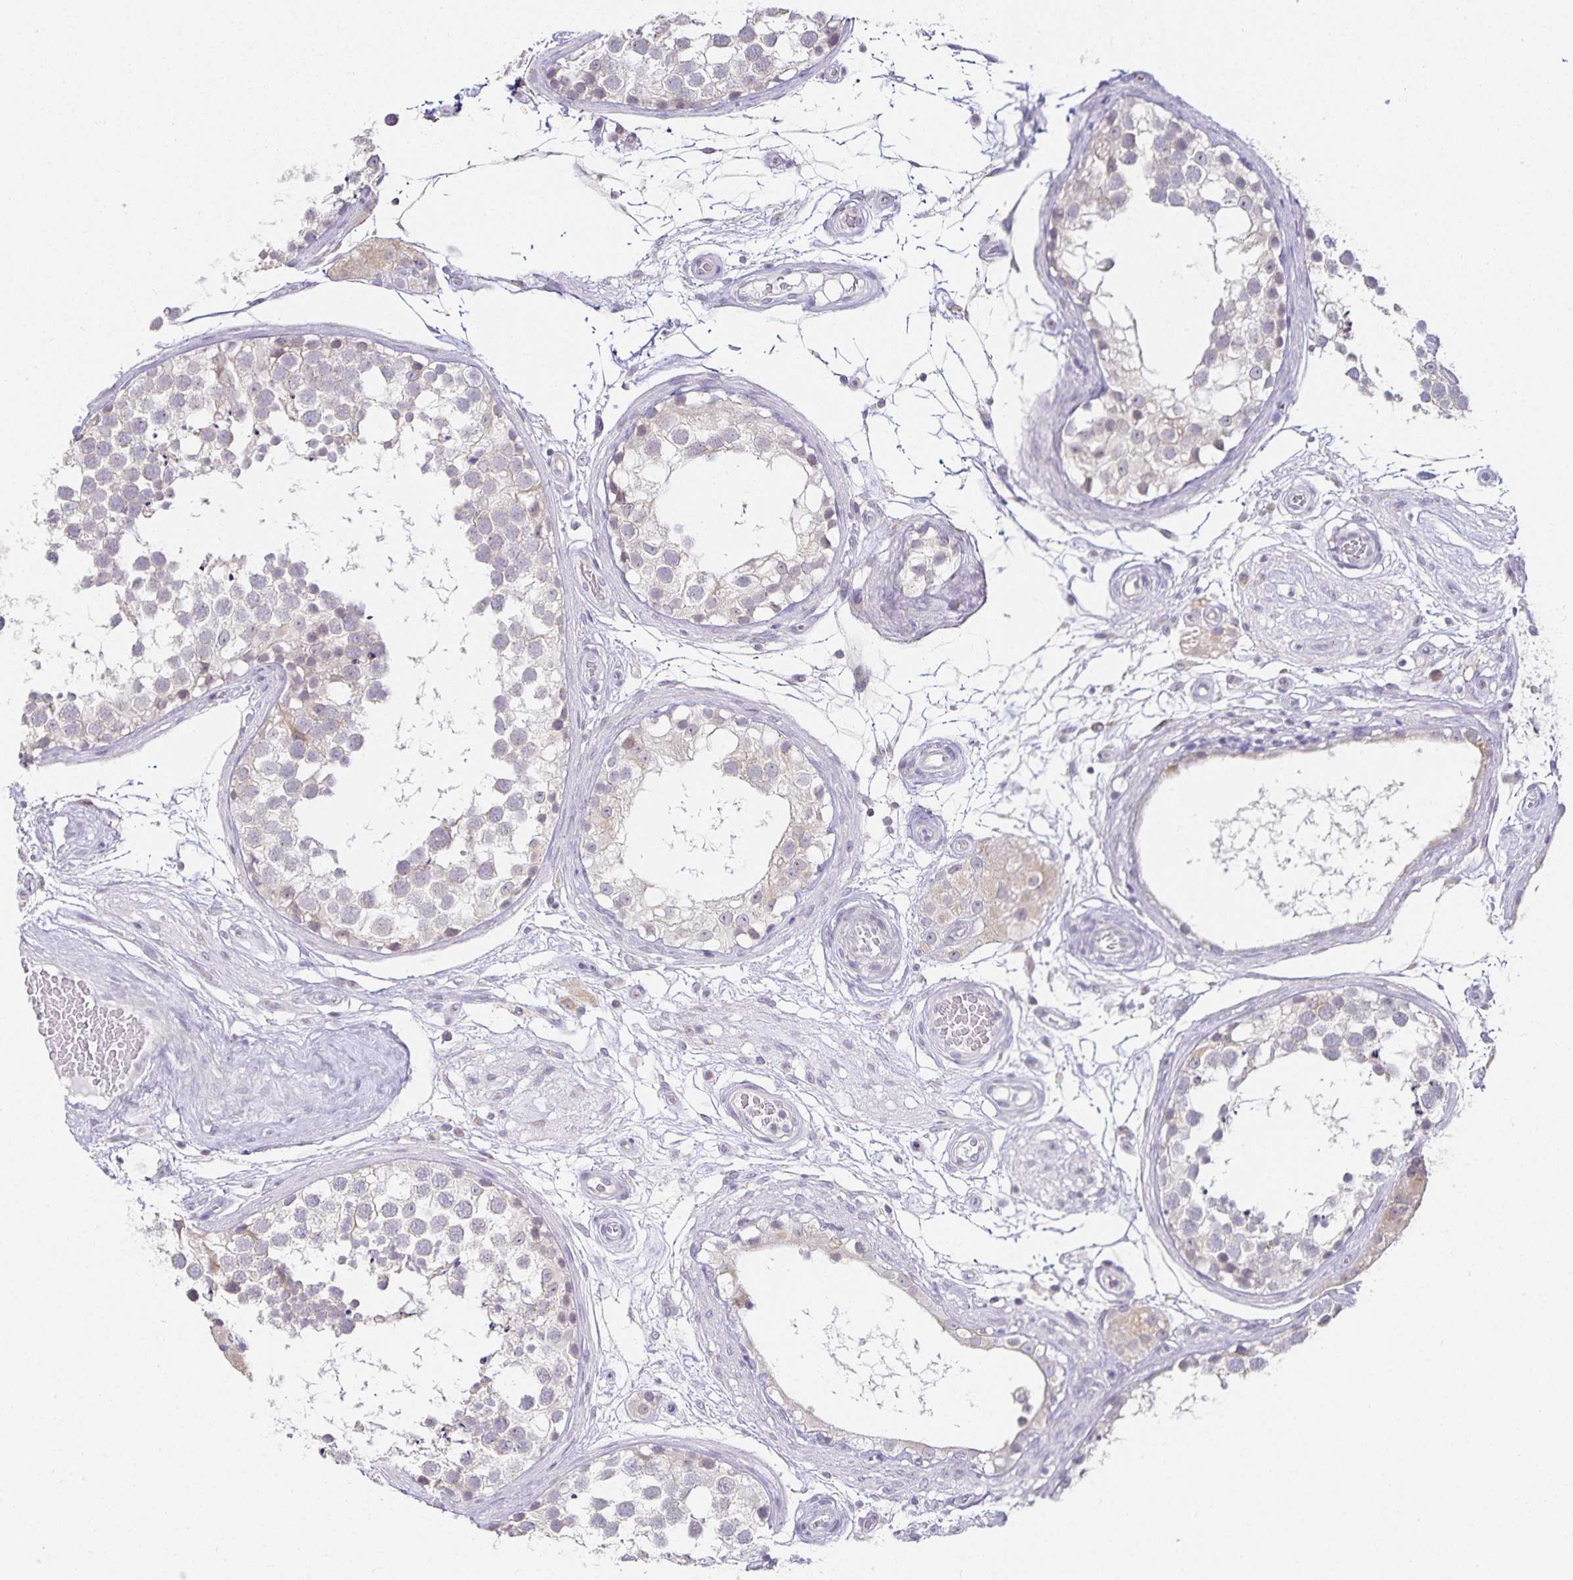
{"staining": {"intensity": "negative", "quantity": "none", "location": "none"}, "tissue": "testis", "cell_type": "Cells in seminiferous ducts", "image_type": "normal", "snomed": [{"axis": "morphology", "description": "Normal tissue, NOS"}, {"axis": "morphology", "description": "Seminoma, NOS"}, {"axis": "topography", "description": "Testis"}], "caption": "Immunohistochemical staining of benign human testis reveals no significant staining in cells in seminiferous ducts. (Stains: DAB (3,3'-diaminobenzidine) immunohistochemistry with hematoxylin counter stain, Microscopy: brightfield microscopy at high magnification).", "gene": "GP2", "patient": {"sex": "male", "age": 65}}